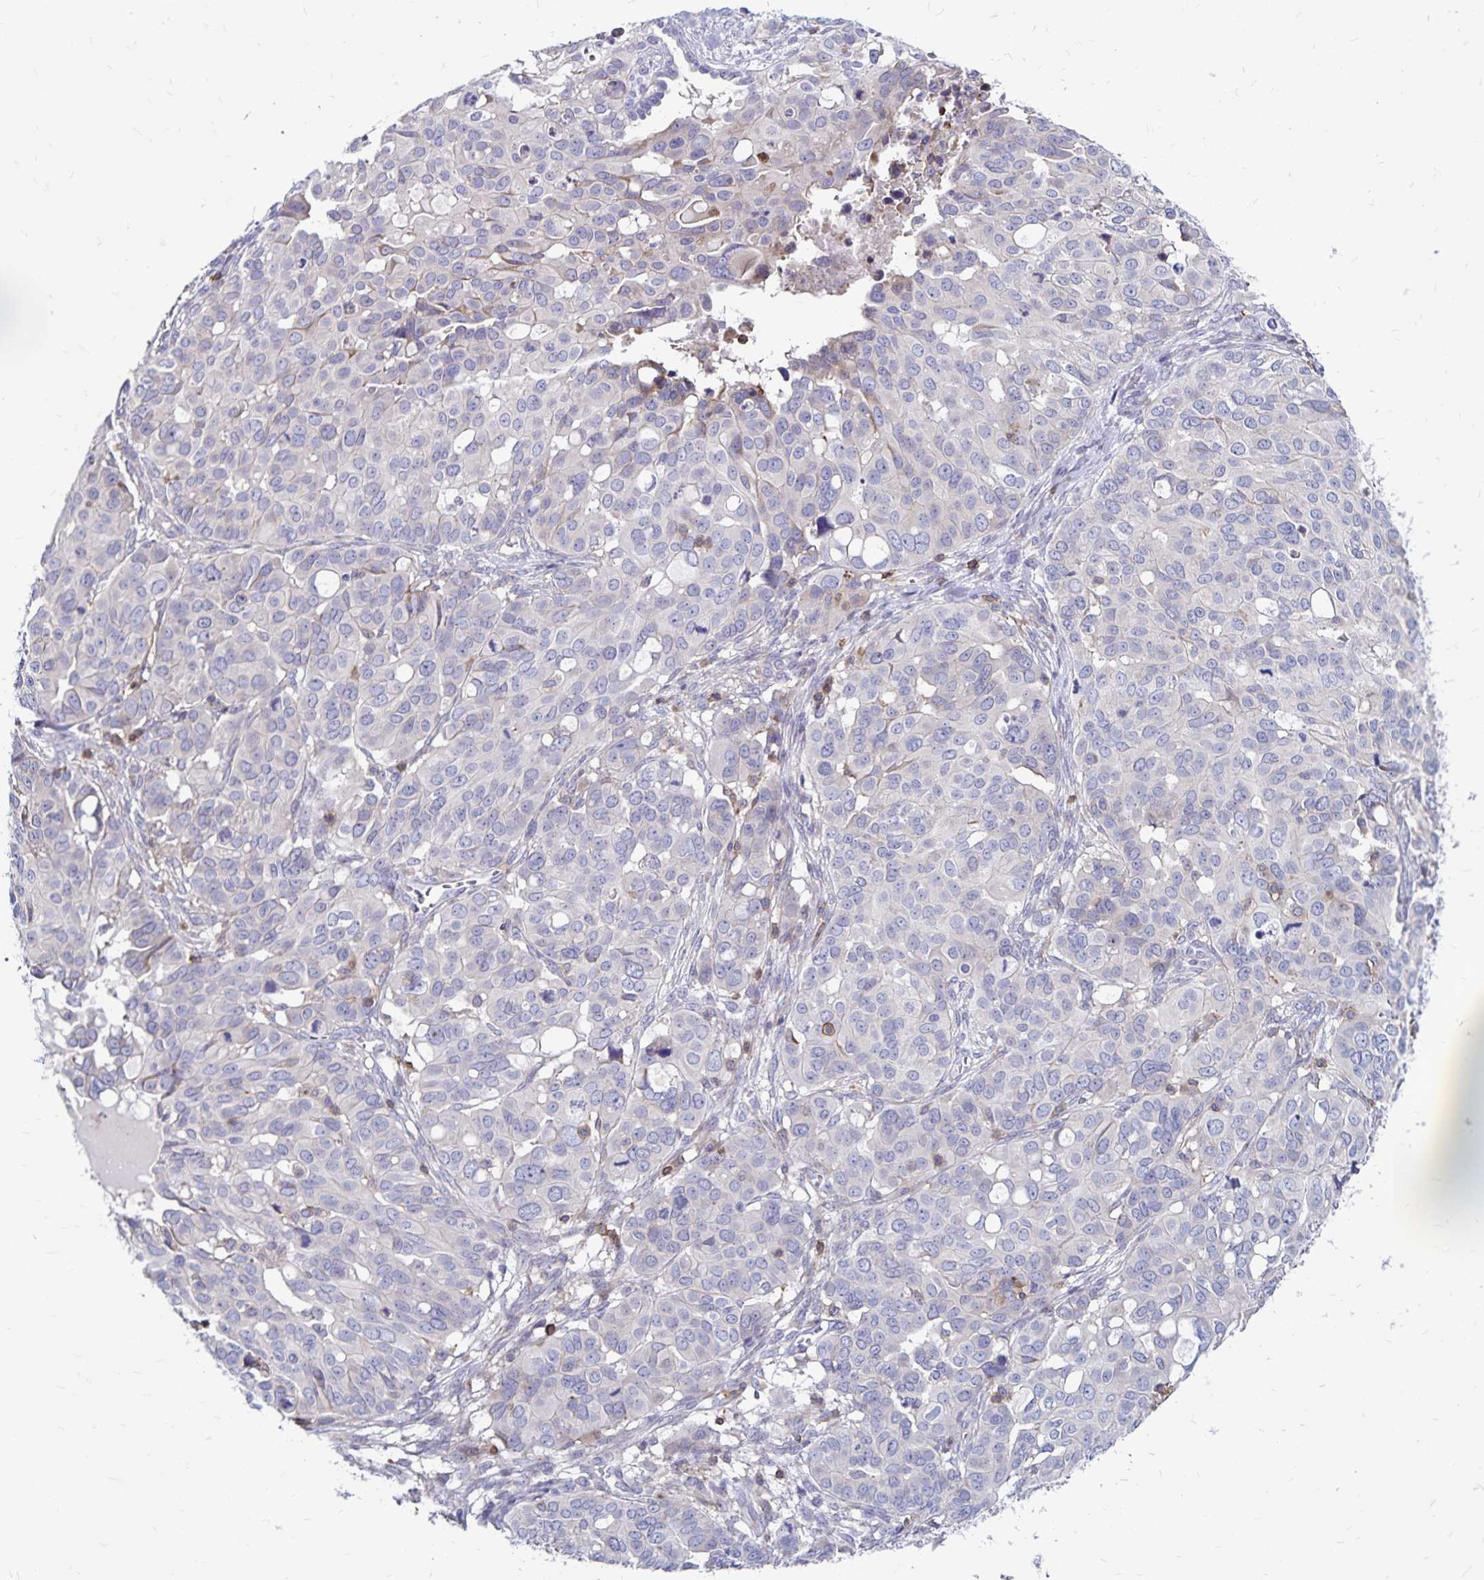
{"staining": {"intensity": "moderate", "quantity": "<25%", "location": "cytoplasmic/membranous"}, "tissue": "ovarian cancer", "cell_type": "Tumor cells", "image_type": "cancer", "snomed": [{"axis": "morphology", "description": "Carcinoma, endometroid"}, {"axis": "topography", "description": "Ovary"}], "caption": "Immunohistochemistry micrograph of endometroid carcinoma (ovarian) stained for a protein (brown), which displays low levels of moderate cytoplasmic/membranous positivity in approximately <25% of tumor cells.", "gene": "NAGPA", "patient": {"sex": "female", "age": 78}}